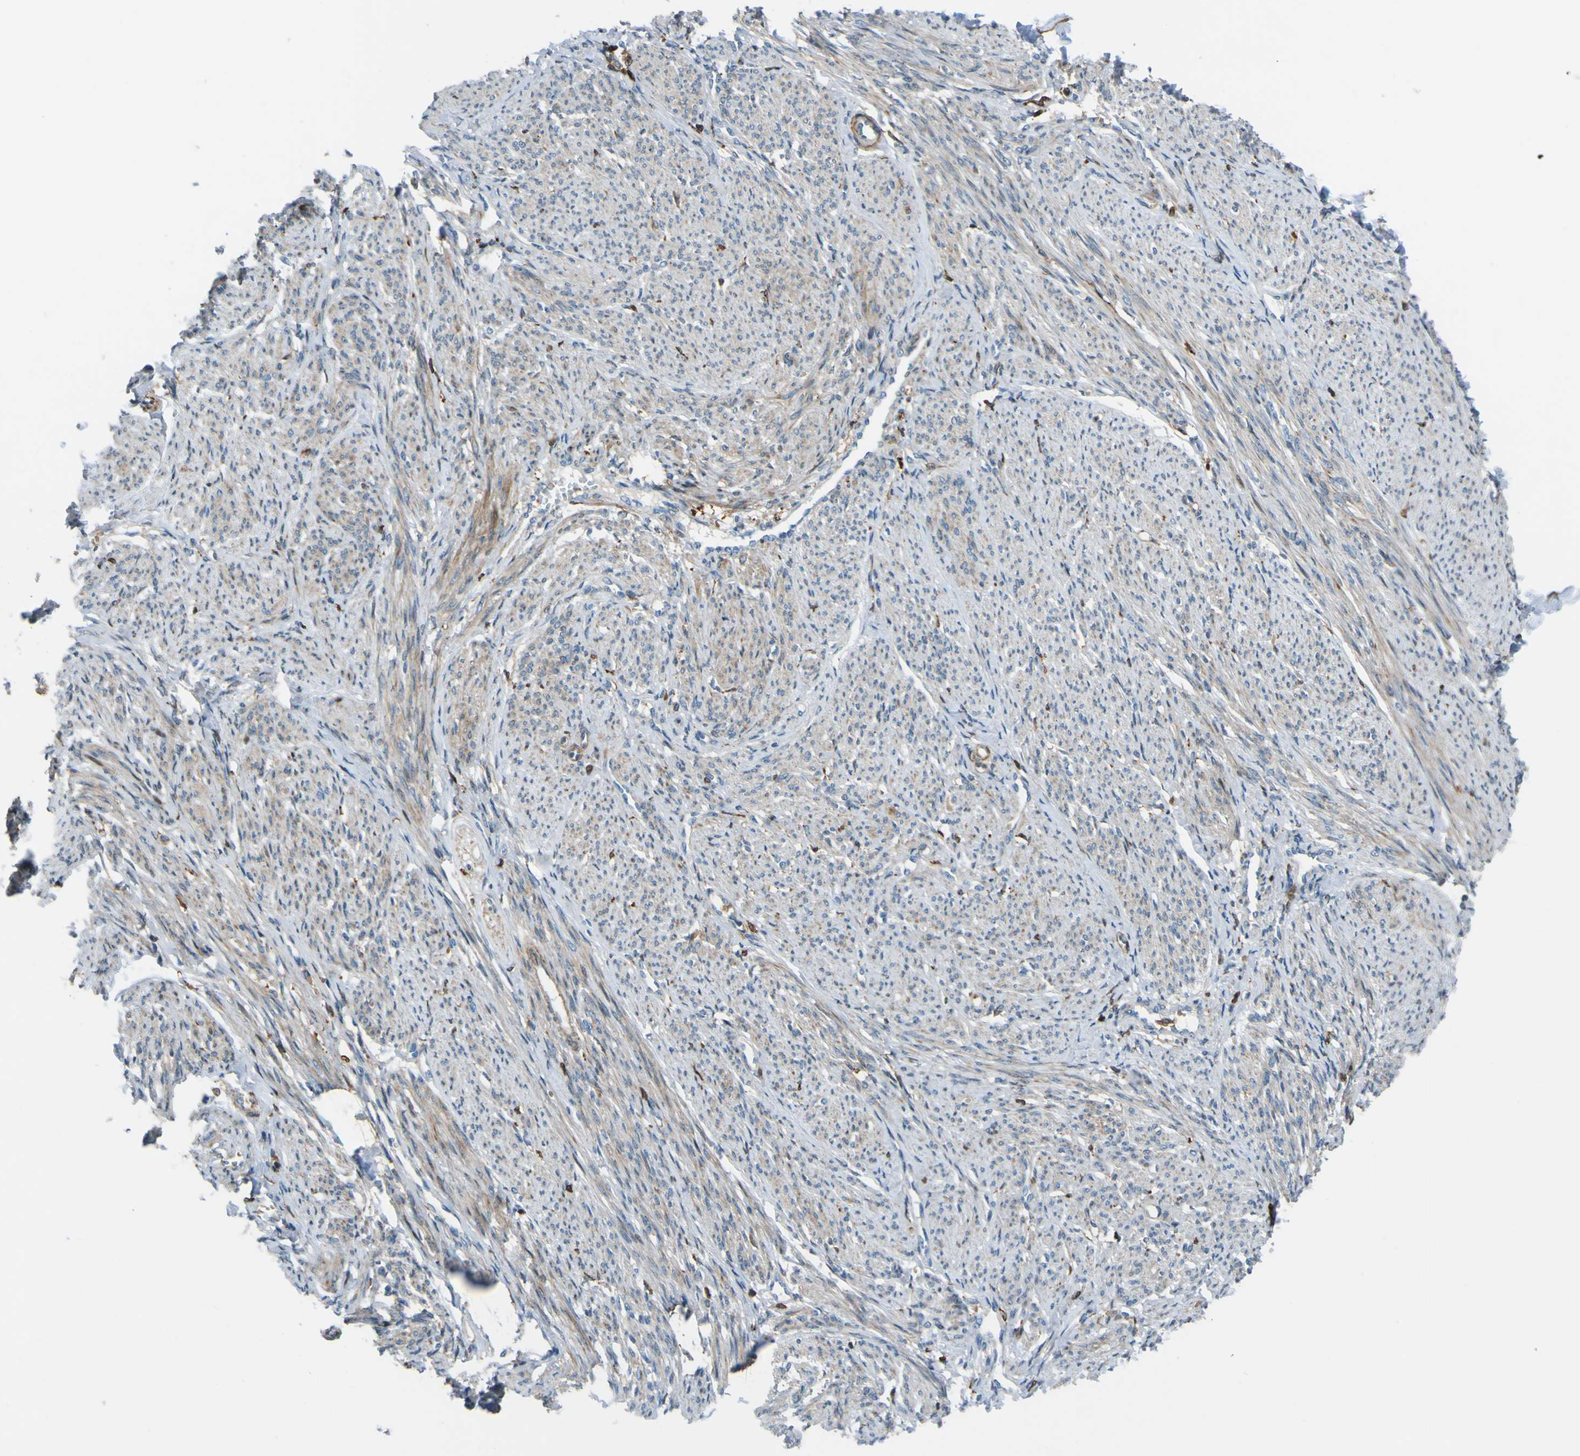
{"staining": {"intensity": "weak", "quantity": ">75%", "location": "cytoplasmic/membranous"}, "tissue": "smooth muscle", "cell_type": "Smooth muscle cells", "image_type": "normal", "snomed": [{"axis": "morphology", "description": "Normal tissue, NOS"}, {"axis": "topography", "description": "Smooth muscle"}], "caption": "This image demonstrates unremarkable smooth muscle stained with immunohistochemistry to label a protein in brown. The cytoplasmic/membranous of smooth muscle cells show weak positivity for the protein. Nuclei are counter-stained blue.", "gene": "PCDHB5", "patient": {"sex": "female", "age": 65}}